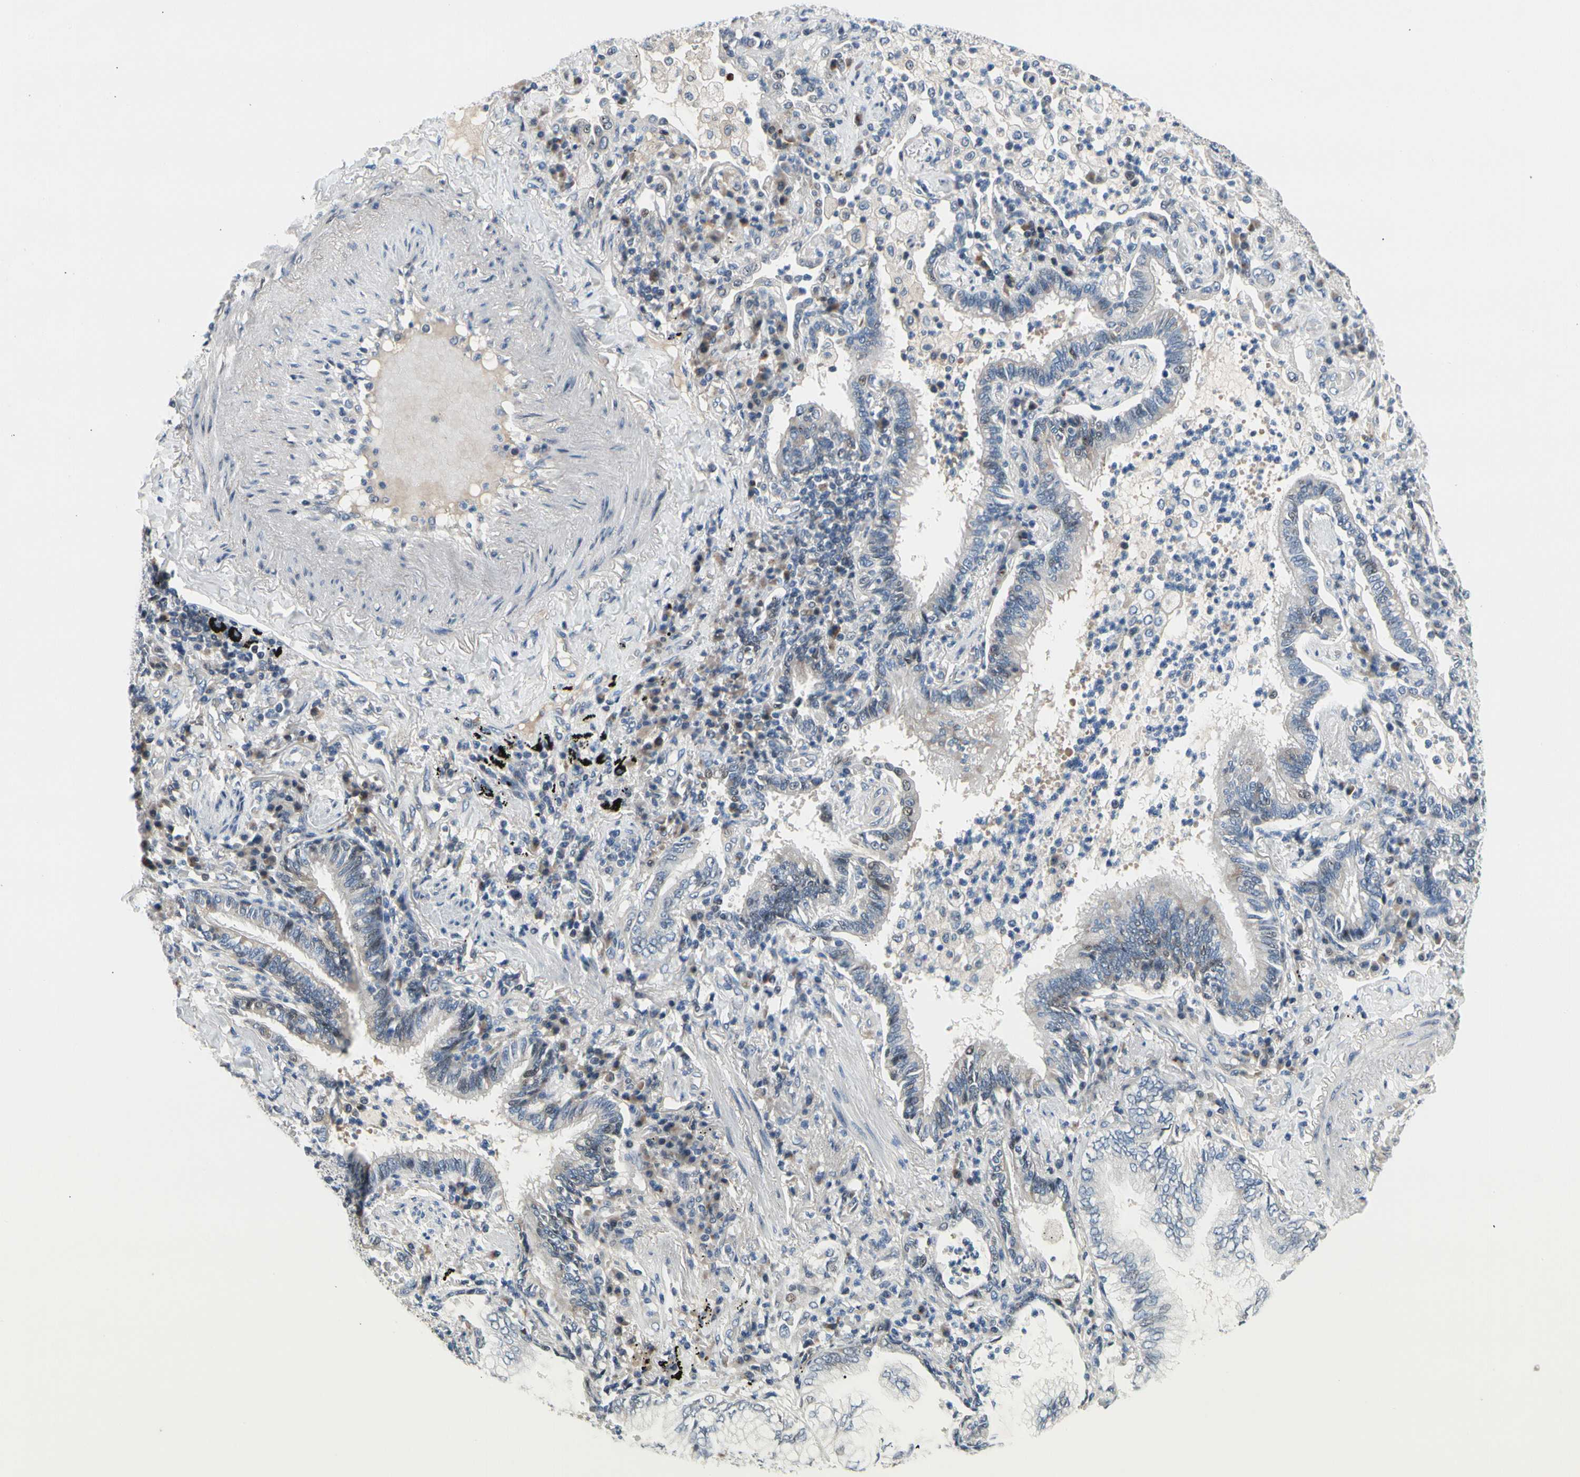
{"staining": {"intensity": "negative", "quantity": "none", "location": "none"}, "tissue": "lung cancer", "cell_type": "Tumor cells", "image_type": "cancer", "snomed": [{"axis": "morphology", "description": "Normal tissue, NOS"}, {"axis": "morphology", "description": "Adenocarcinoma, NOS"}, {"axis": "topography", "description": "Bronchus"}, {"axis": "topography", "description": "Lung"}], "caption": "Immunohistochemistry (IHC) histopathology image of lung cancer (adenocarcinoma) stained for a protein (brown), which displays no staining in tumor cells. The staining was performed using DAB to visualize the protein expression in brown, while the nuclei were stained in blue with hematoxylin (Magnification: 20x).", "gene": "NFASC", "patient": {"sex": "female", "age": 70}}